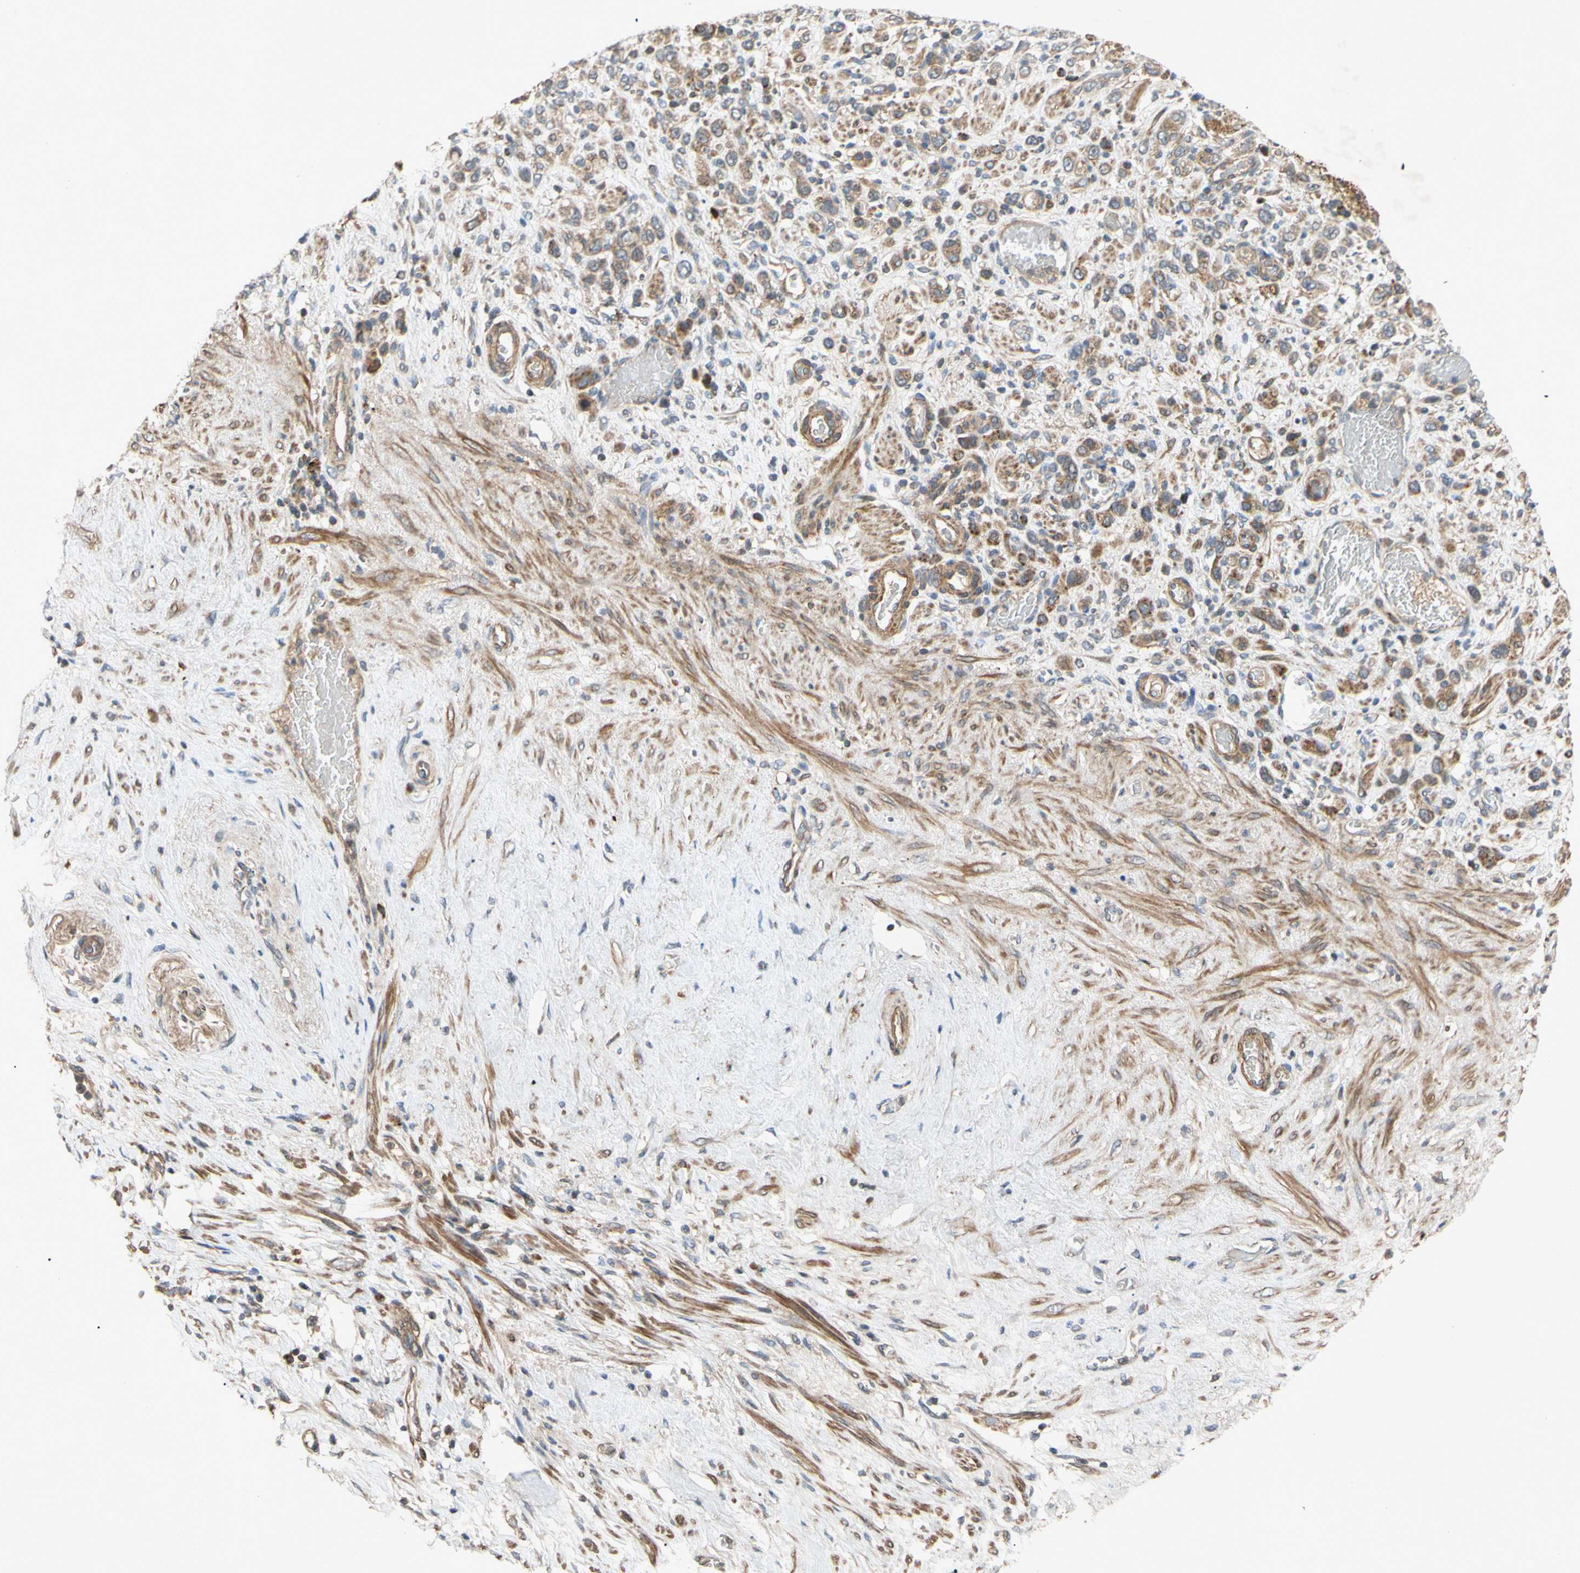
{"staining": {"intensity": "moderate", "quantity": ">75%", "location": "cytoplasmic/membranous"}, "tissue": "stomach cancer", "cell_type": "Tumor cells", "image_type": "cancer", "snomed": [{"axis": "morphology", "description": "Adenocarcinoma, NOS"}, {"axis": "morphology", "description": "Adenocarcinoma, High grade"}, {"axis": "topography", "description": "Stomach, upper"}, {"axis": "topography", "description": "Stomach, lower"}], "caption": "Protein staining of stomach adenocarcinoma tissue demonstrates moderate cytoplasmic/membranous expression in about >75% of tumor cells. Immunohistochemistry stains the protein in brown and the nuclei are stained blue.", "gene": "PARD6A", "patient": {"sex": "female", "age": 65}}